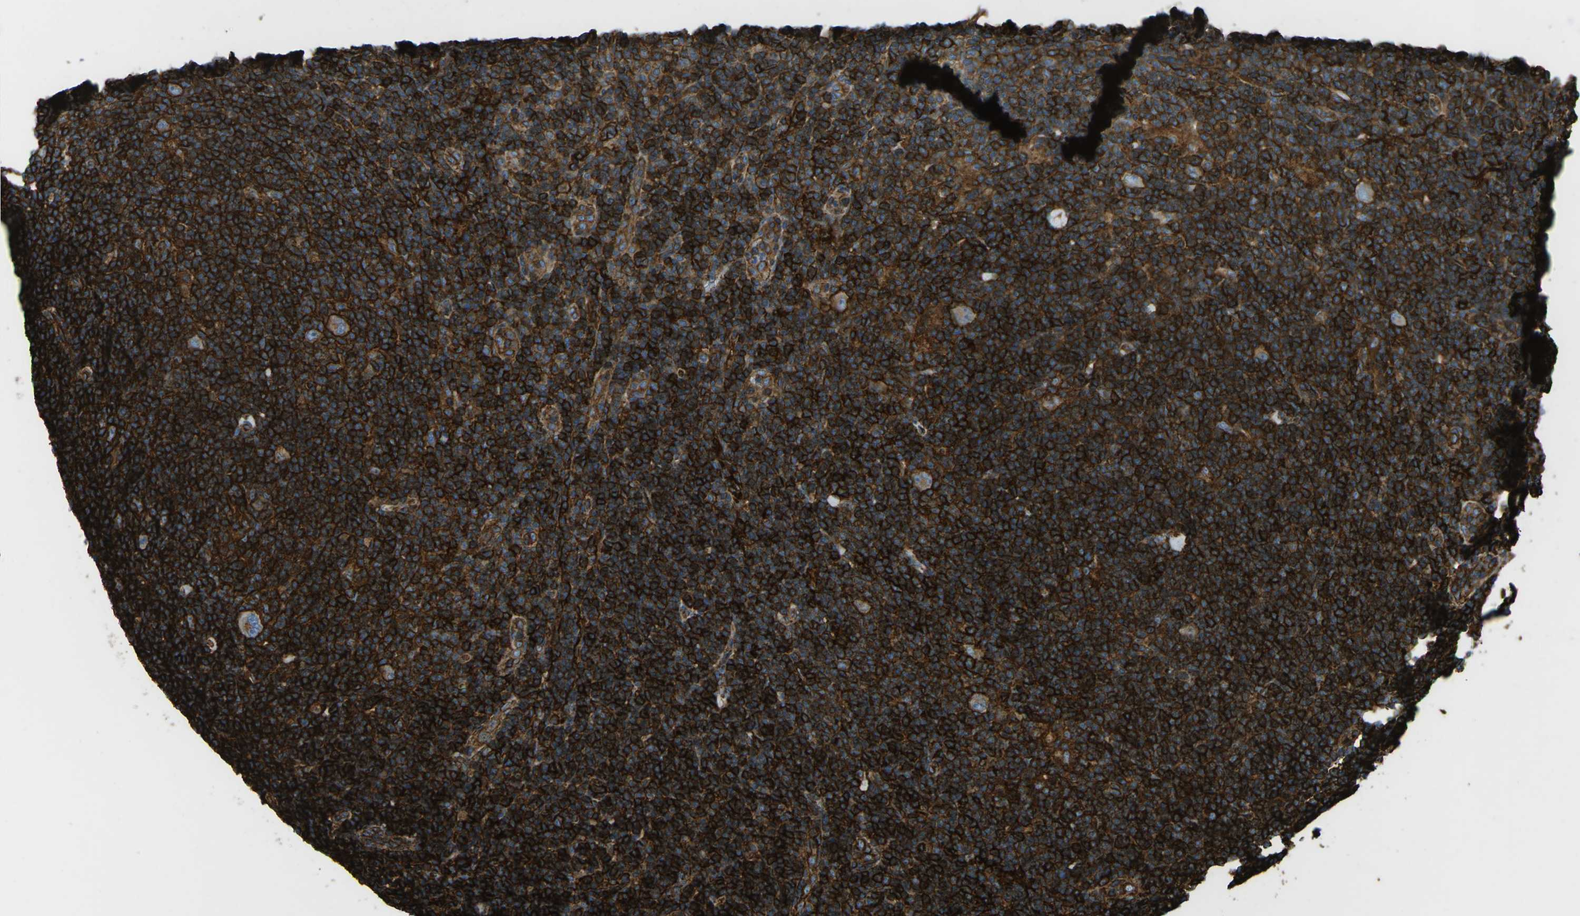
{"staining": {"intensity": "moderate", "quantity": "25%-75%", "location": "cytoplasmic/membranous"}, "tissue": "lymphoma", "cell_type": "Tumor cells", "image_type": "cancer", "snomed": [{"axis": "morphology", "description": "Hodgkin's disease, NOS"}, {"axis": "topography", "description": "Lymph node"}], "caption": "Protein staining of lymphoma tissue reveals moderate cytoplasmic/membranous staining in approximately 25%-75% of tumor cells. The staining was performed using DAB (3,3'-diaminobenzidine) to visualize the protein expression in brown, while the nuclei were stained in blue with hematoxylin (Magnification: 20x).", "gene": "HLA-B", "patient": {"sex": "female", "age": 57}}